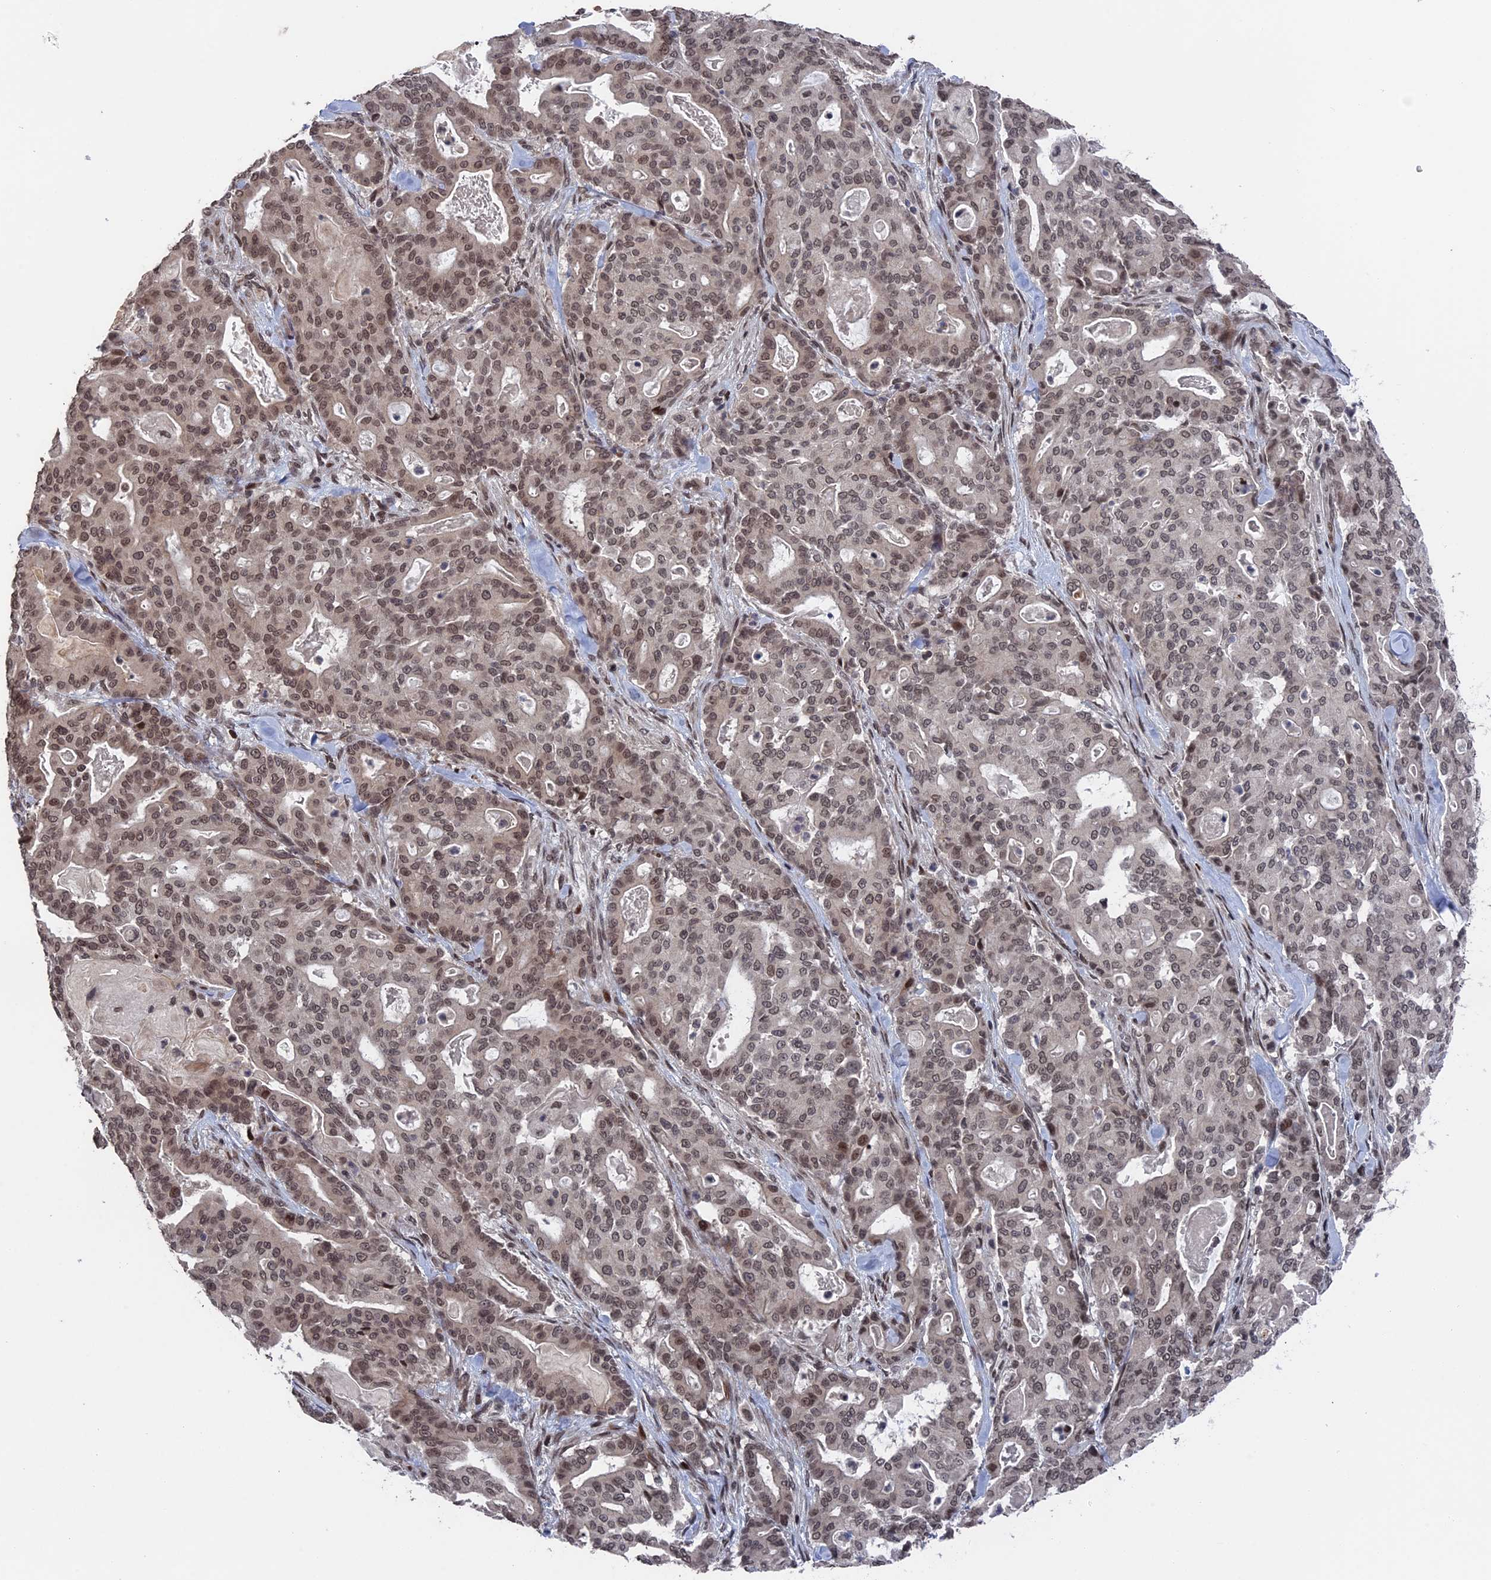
{"staining": {"intensity": "moderate", "quantity": ">75%", "location": "nuclear"}, "tissue": "pancreatic cancer", "cell_type": "Tumor cells", "image_type": "cancer", "snomed": [{"axis": "morphology", "description": "Adenocarcinoma, NOS"}, {"axis": "topography", "description": "Pancreas"}], "caption": "An immunohistochemistry histopathology image of tumor tissue is shown. Protein staining in brown shows moderate nuclear positivity in pancreatic cancer (adenocarcinoma) within tumor cells. The staining was performed using DAB, with brown indicating positive protein expression. Nuclei are stained blue with hematoxylin.", "gene": "NR2C2AP", "patient": {"sex": "male", "age": 63}}